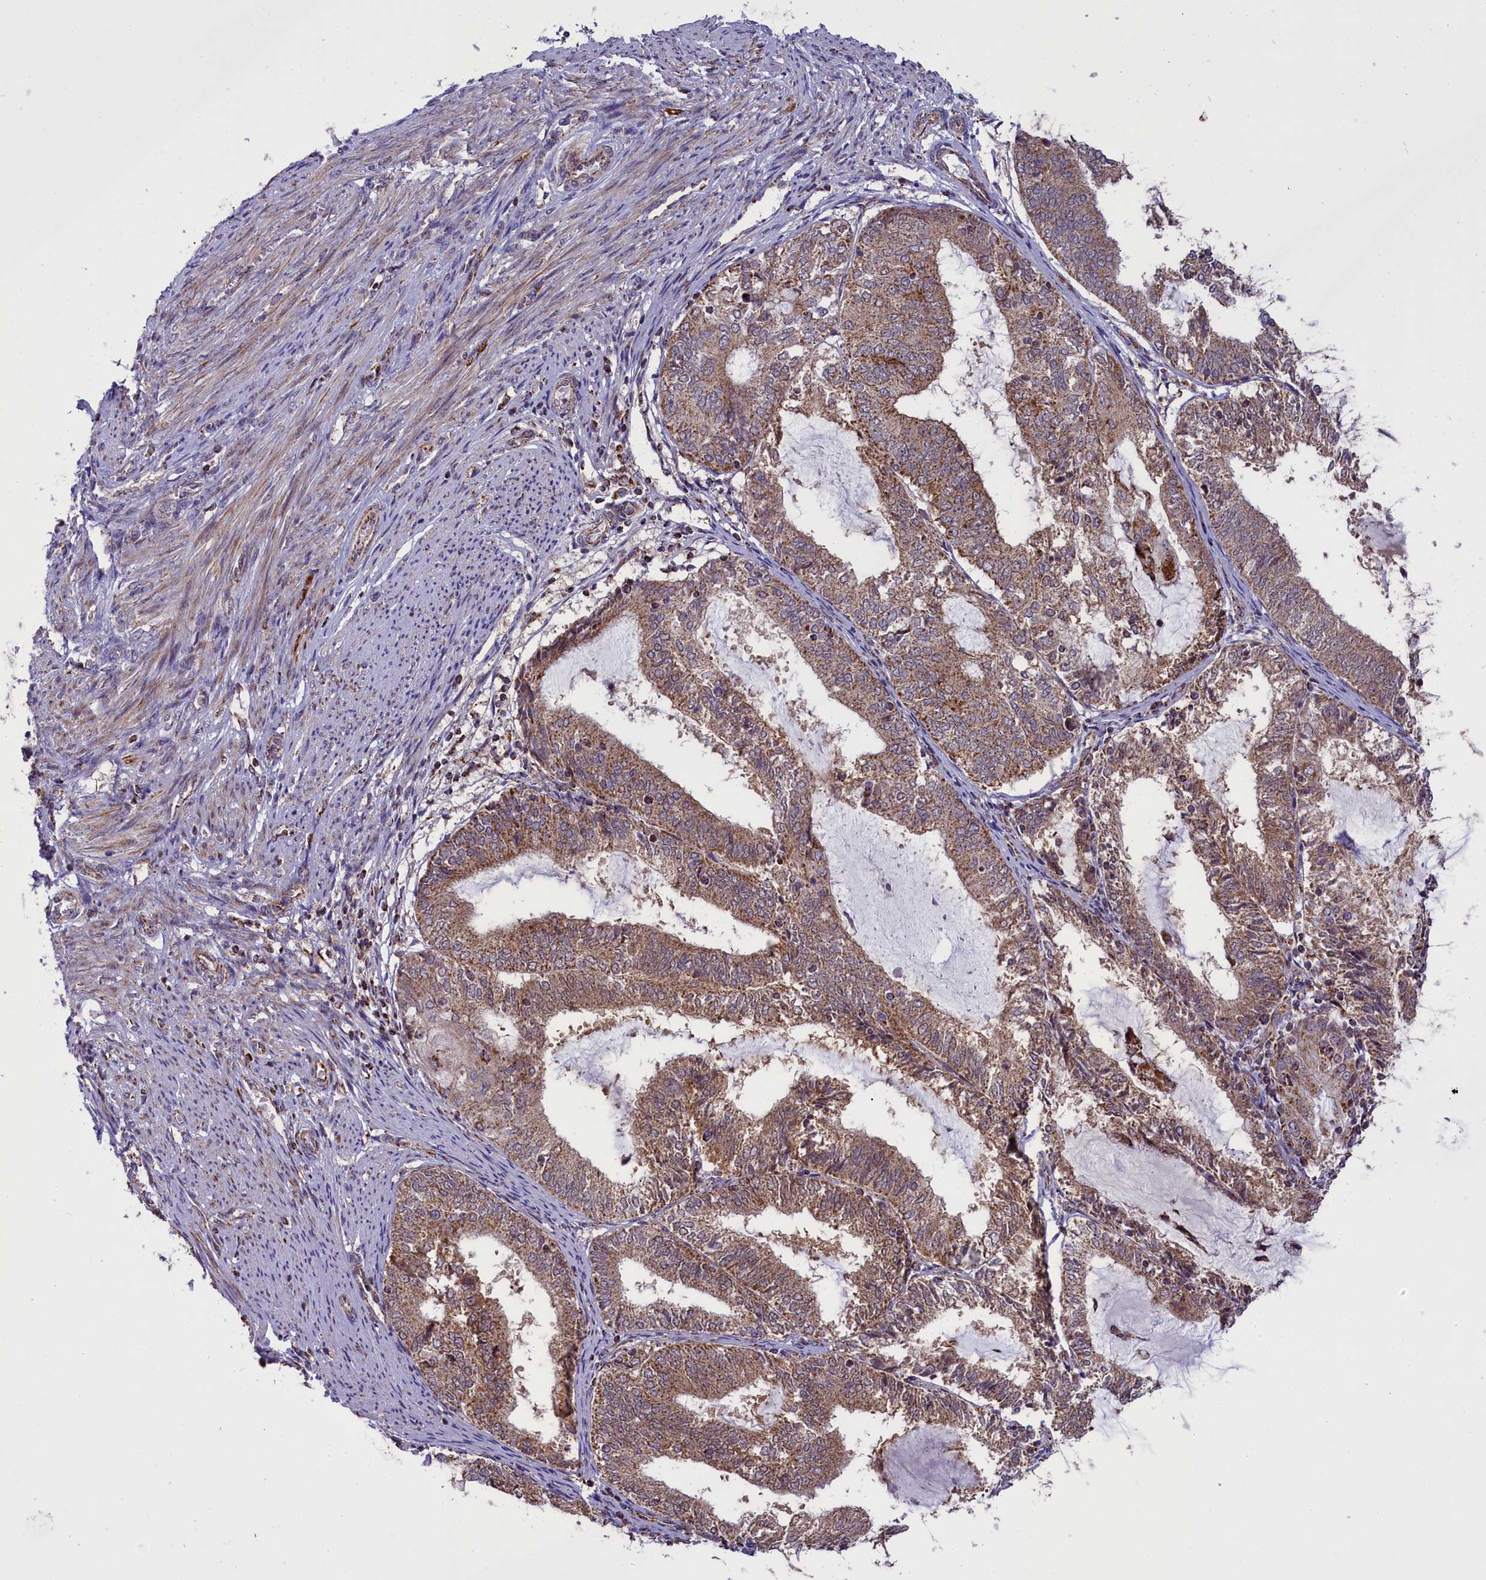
{"staining": {"intensity": "moderate", "quantity": ">75%", "location": "cytoplasmic/membranous"}, "tissue": "endometrial cancer", "cell_type": "Tumor cells", "image_type": "cancer", "snomed": [{"axis": "morphology", "description": "Adenocarcinoma, NOS"}, {"axis": "topography", "description": "Endometrium"}], "caption": "Immunohistochemical staining of adenocarcinoma (endometrial) displays medium levels of moderate cytoplasmic/membranous positivity in approximately >75% of tumor cells.", "gene": "GLRX5", "patient": {"sex": "female", "age": 81}}